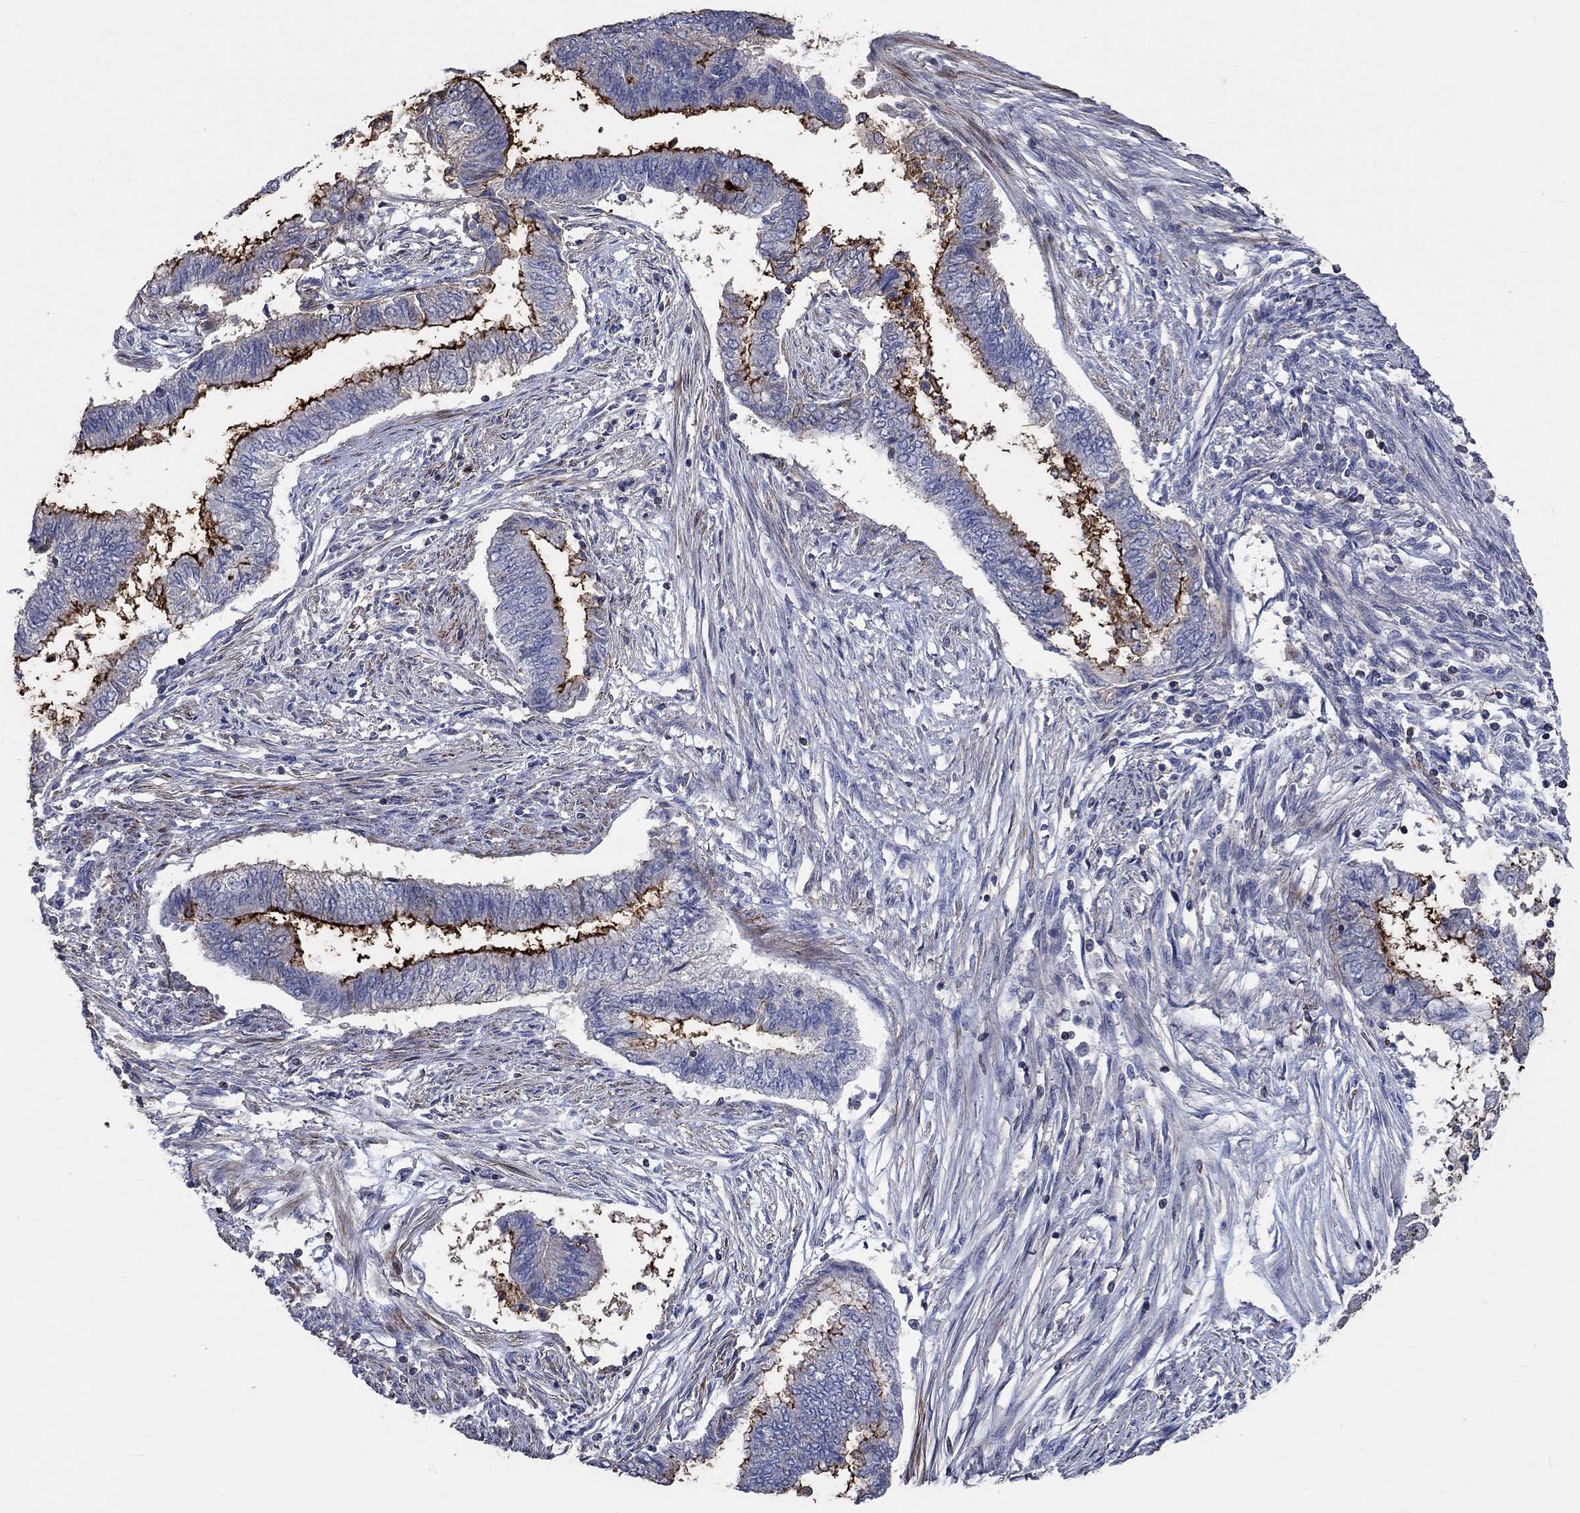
{"staining": {"intensity": "strong", "quantity": "25%-75%", "location": "cytoplasmic/membranous"}, "tissue": "endometrial cancer", "cell_type": "Tumor cells", "image_type": "cancer", "snomed": [{"axis": "morphology", "description": "Adenocarcinoma, NOS"}, {"axis": "topography", "description": "Endometrium"}], "caption": "The image displays staining of adenocarcinoma (endometrial), revealing strong cytoplasmic/membranous protein expression (brown color) within tumor cells.", "gene": "TNFAIP8L3", "patient": {"sex": "female", "age": 65}}